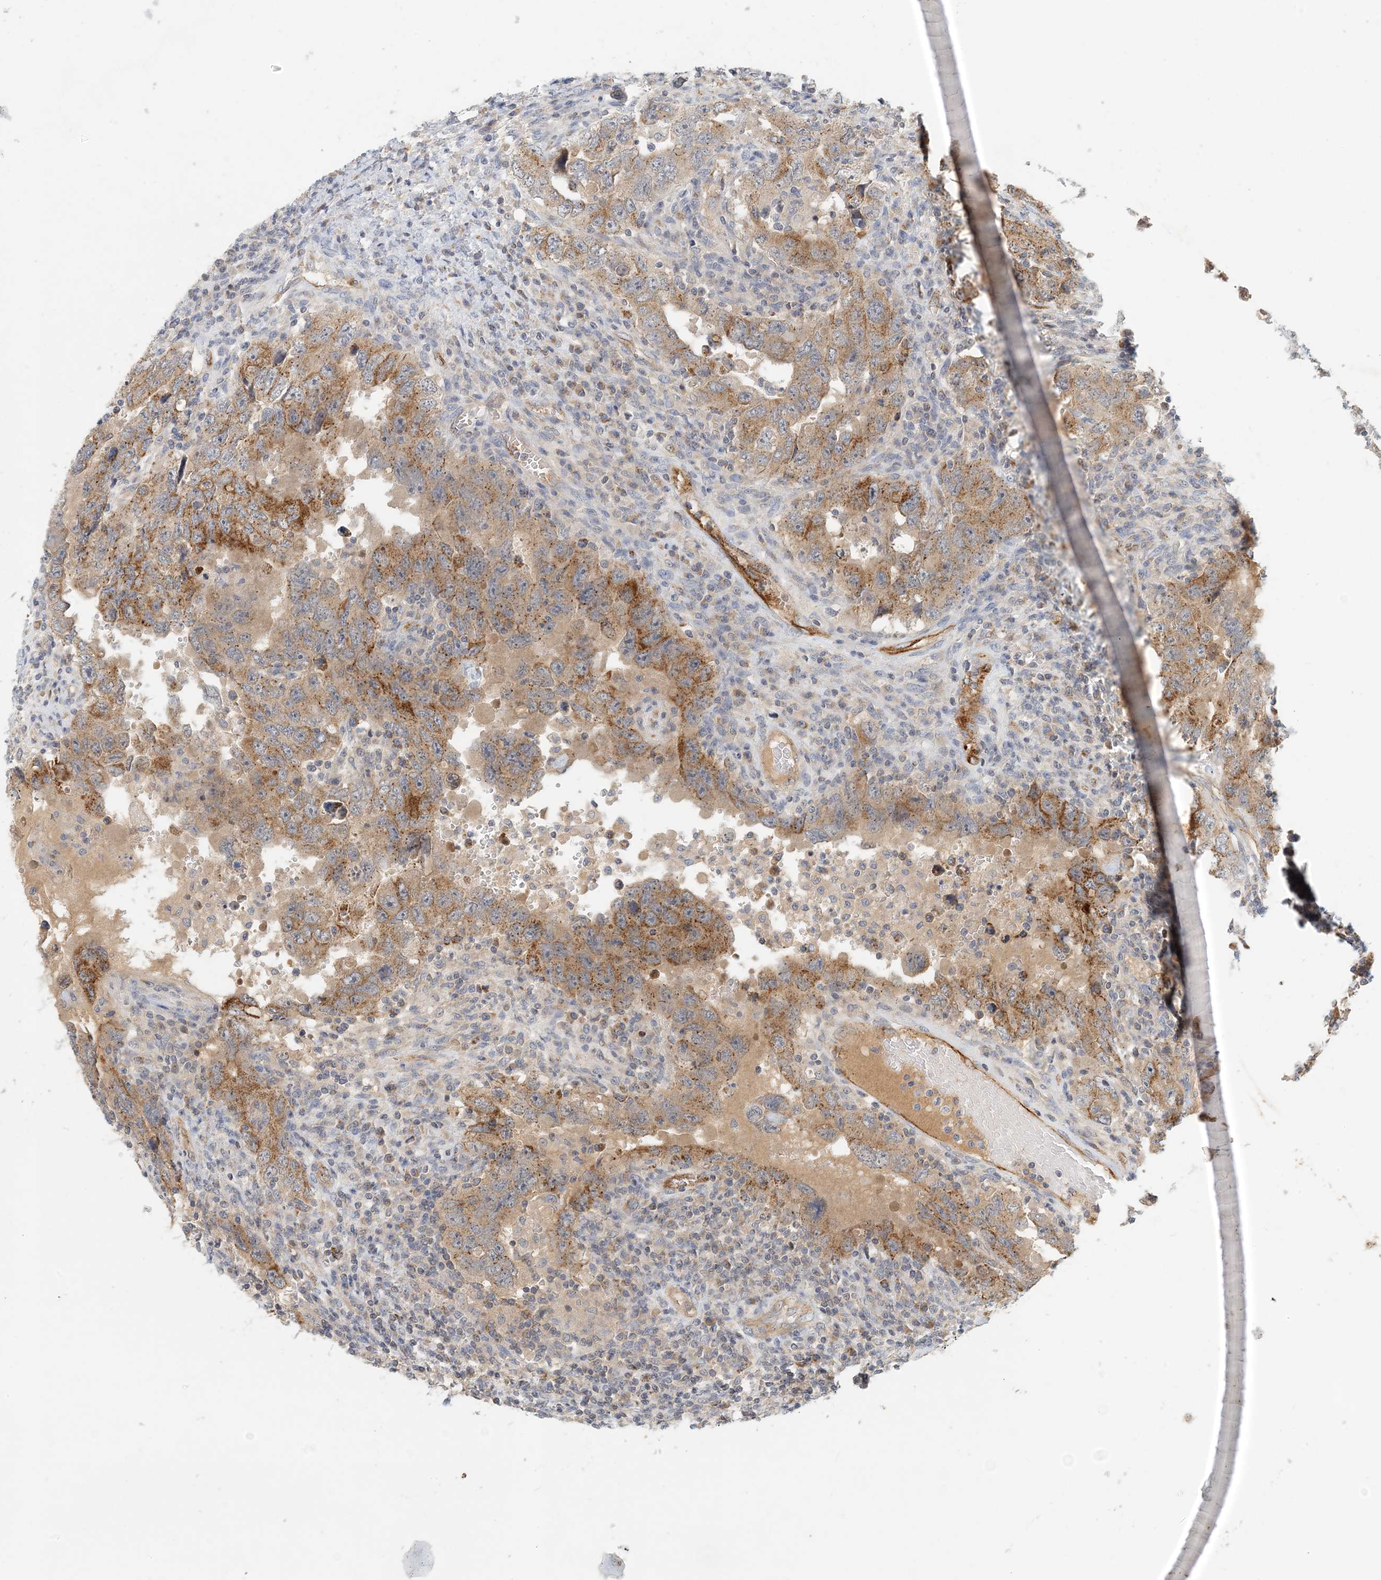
{"staining": {"intensity": "moderate", "quantity": ">75%", "location": "cytoplasmic/membranous"}, "tissue": "testis cancer", "cell_type": "Tumor cells", "image_type": "cancer", "snomed": [{"axis": "morphology", "description": "Carcinoma, Embryonal, NOS"}, {"axis": "topography", "description": "Testis"}], "caption": "IHC (DAB) staining of human testis cancer reveals moderate cytoplasmic/membranous protein positivity in about >75% of tumor cells.", "gene": "ZBTB3", "patient": {"sex": "male", "age": 26}}